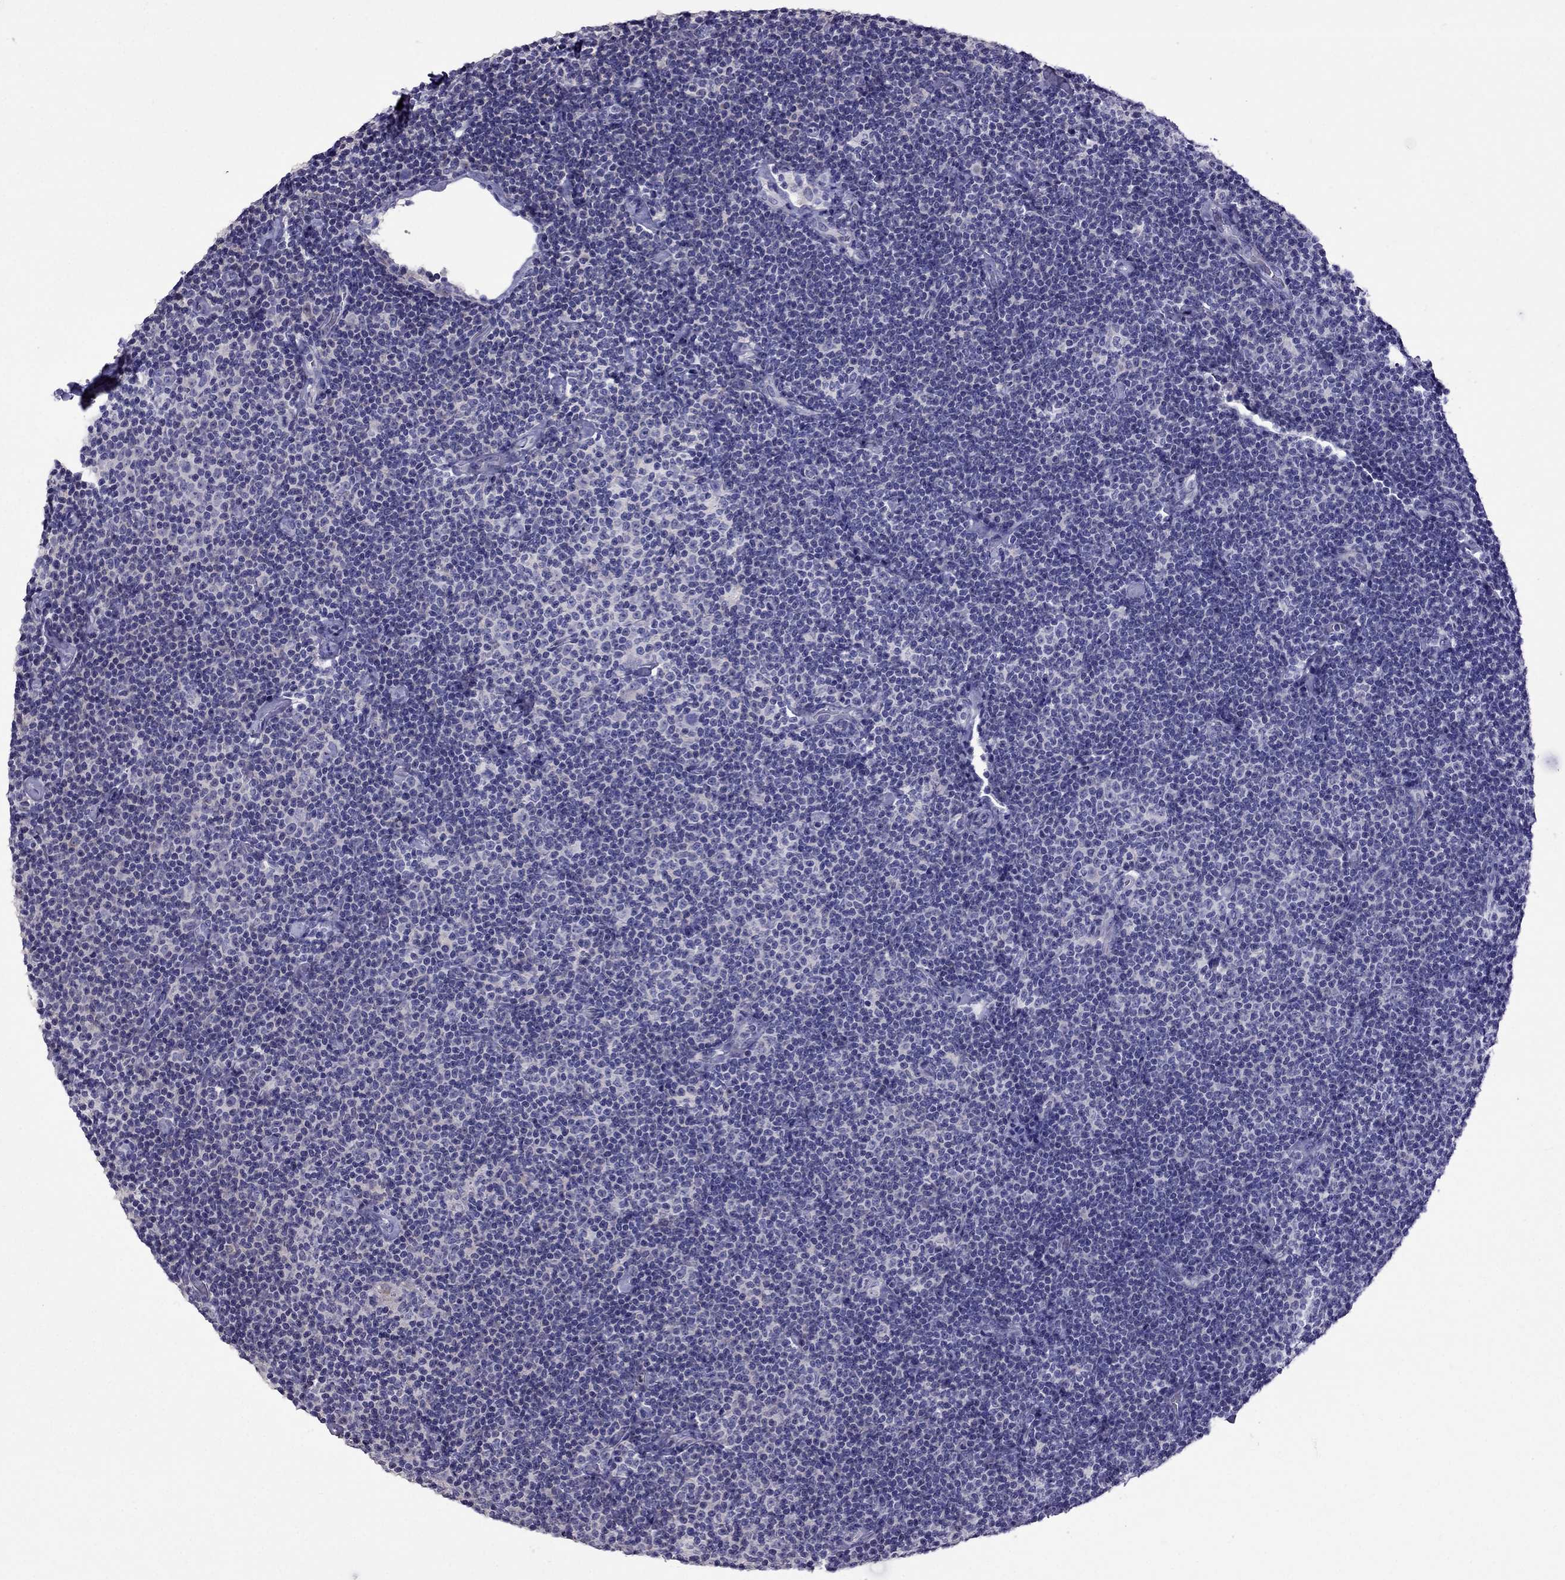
{"staining": {"intensity": "negative", "quantity": "none", "location": "none"}, "tissue": "lymphoma", "cell_type": "Tumor cells", "image_type": "cancer", "snomed": [{"axis": "morphology", "description": "Malignant lymphoma, non-Hodgkin's type, Low grade"}, {"axis": "topography", "description": "Lymph node"}], "caption": "High power microscopy micrograph of an immunohistochemistry photomicrograph of low-grade malignant lymphoma, non-Hodgkin's type, revealing no significant positivity in tumor cells. (DAB (3,3'-diaminobenzidine) immunohistochemistry (IHC), high magnification).", "gene": "OXCT2", "patient": {"sex": "male", "age": 81}}